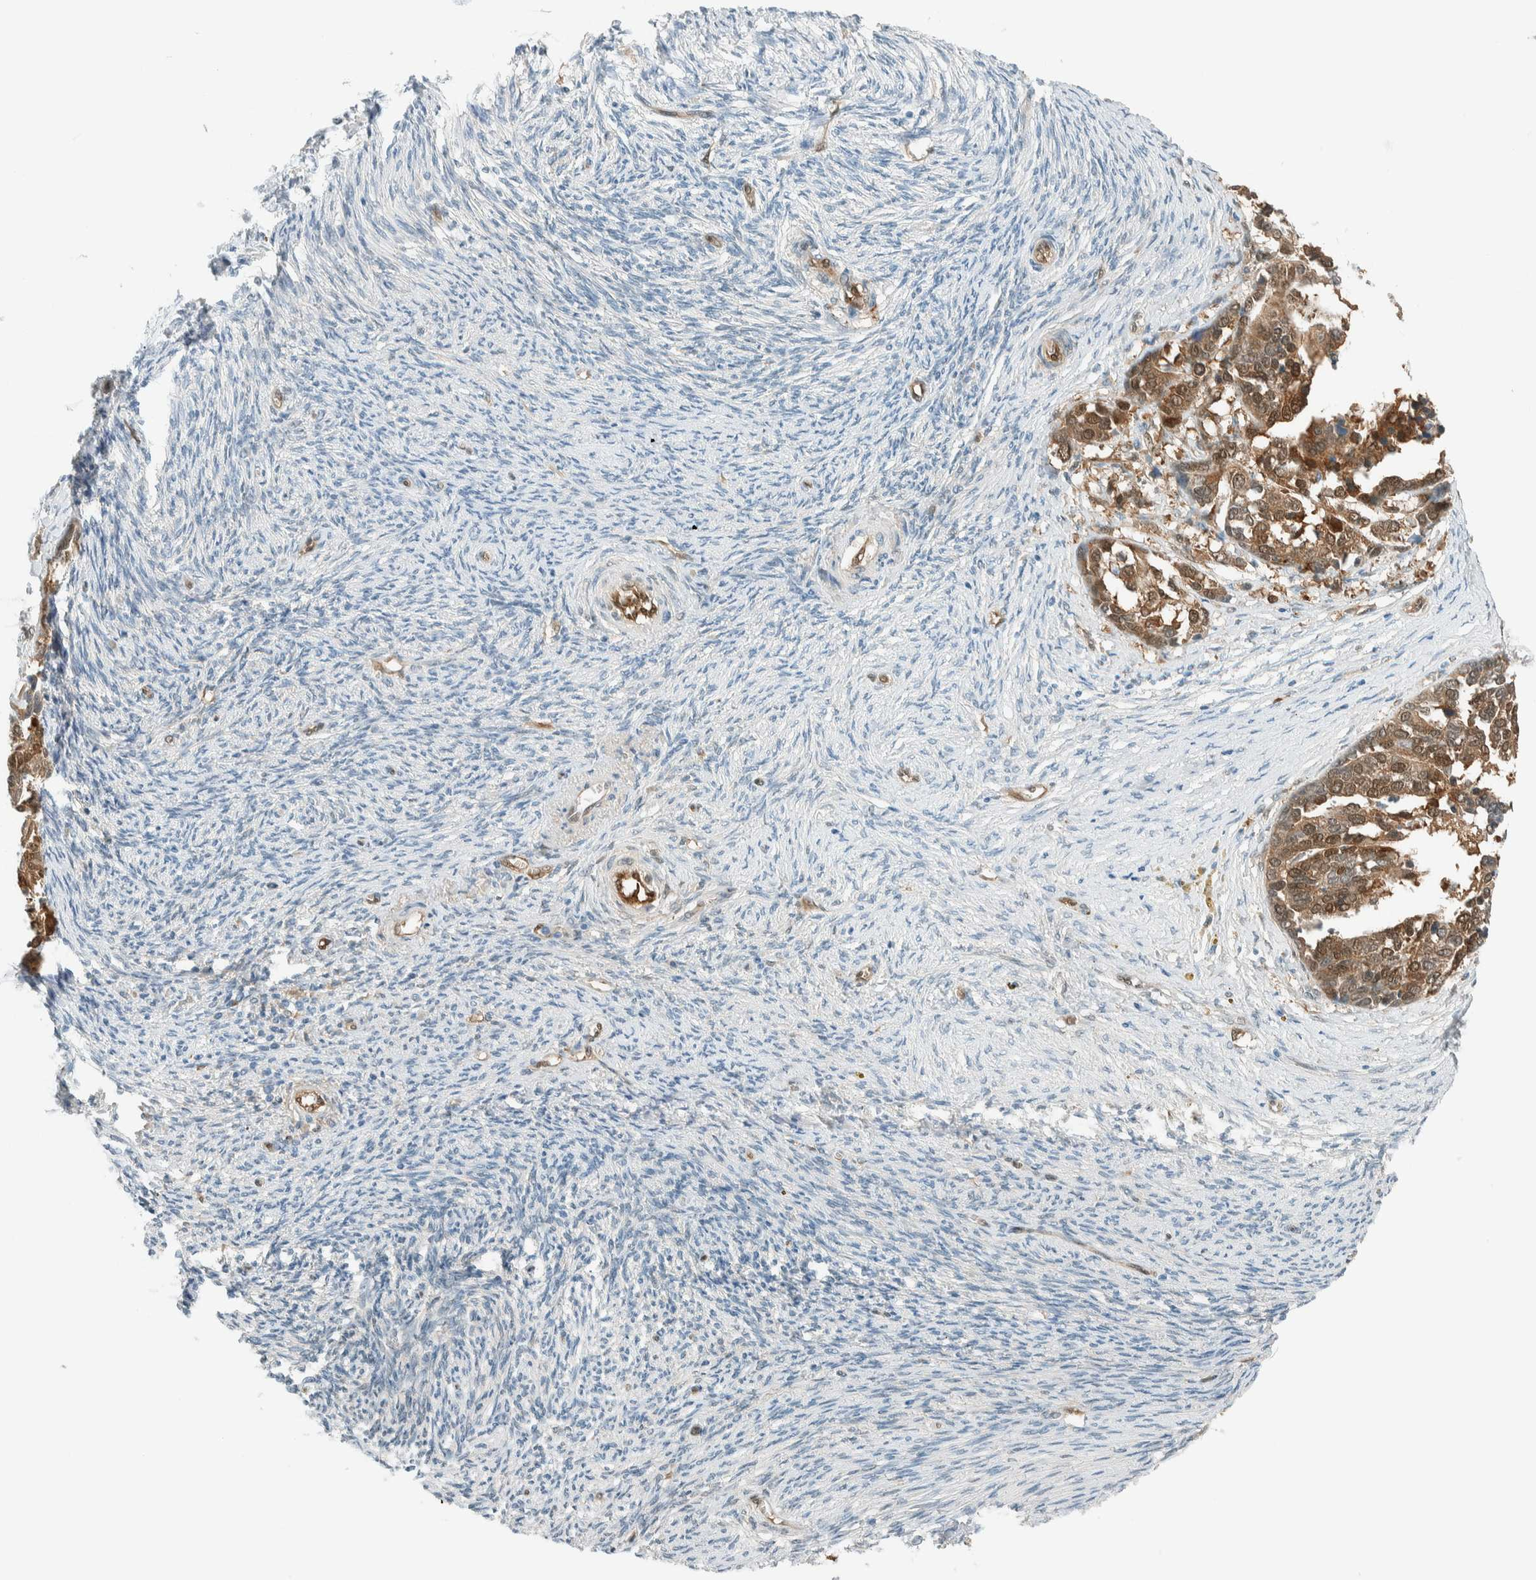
{"staining": {"intensity": "moderate", "quantity": ">75%", "location": "cytoplasmic/membranous,nuclear"}, "tissue": "ovarian cancer", "cell_type": "Tumor cells", "image_type": "cancer", "snomed": [{"axis": "morphology", "description": "Cystadenocarcinoma, serous, NOS"}, {"axis": "topography", "description": "Ovary"}], "caption": "About >75% of tumor cells in human ovarian cancer reveal moderate cytoplasmic/membranous and nuclear protein expression as visualized by brown immunohistochemical staining.", "gene": "NXN", "patient": {"sex": "female", "age": 44}}